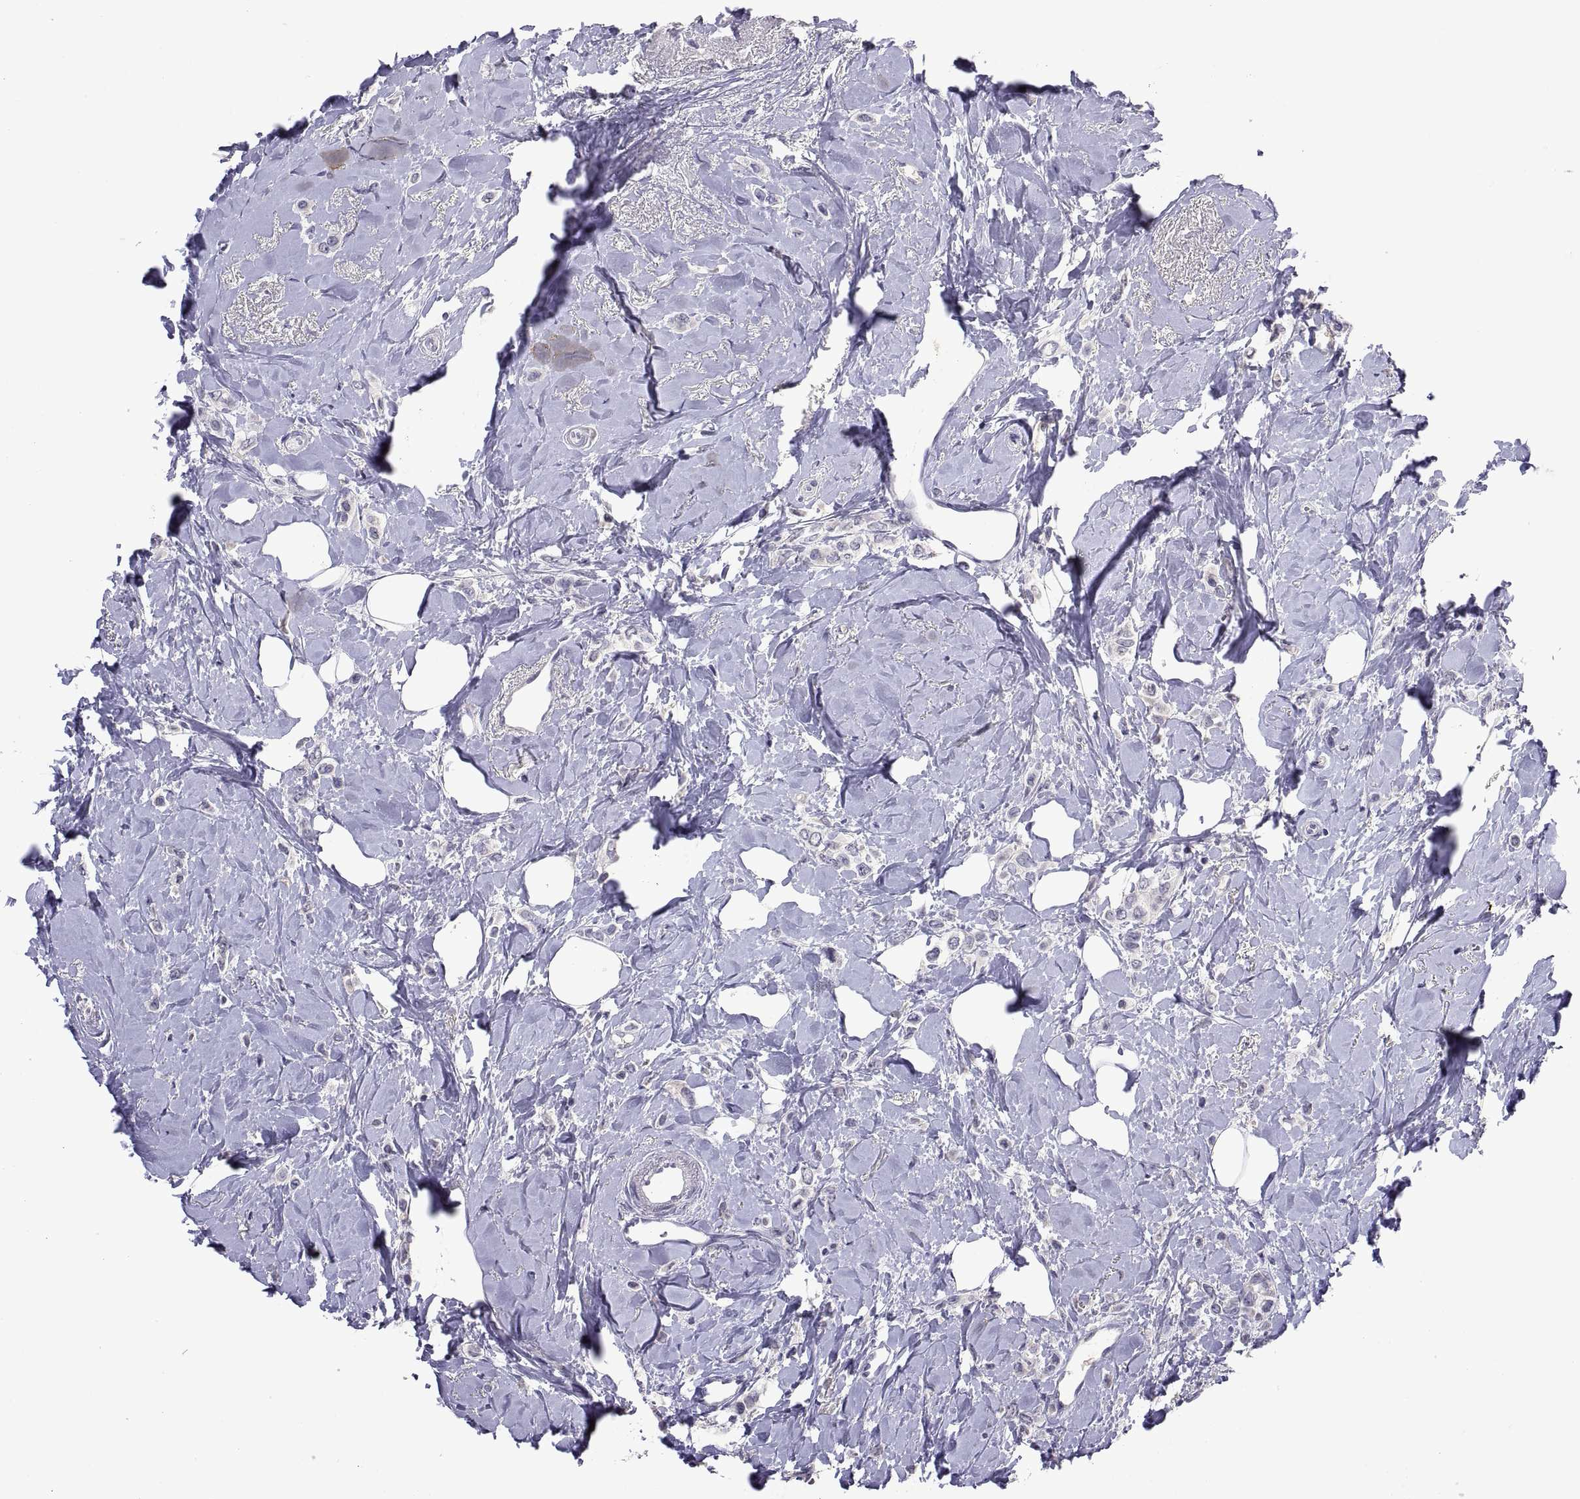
{"staining": {"intensity": "negative", "quantity": "none", "location": "none"}, "tissue": "breast cancer", "cell_type": "Tumor cells", "image_type": "cancer", "snomed": [{"axis": "morphology", "description": "Lobular carcinoma"}, {"axis": "topography", "description": "Breast"}], "caption": "Immunohistochemical staining of lobular carcinoma (breast) exhibits no significant expression in tumor cells. (Immunohistochemistry, brightfield microscopy, high magnification).", "gene": "MS4A1", "patient": {"sex": "female", "age": 66}}